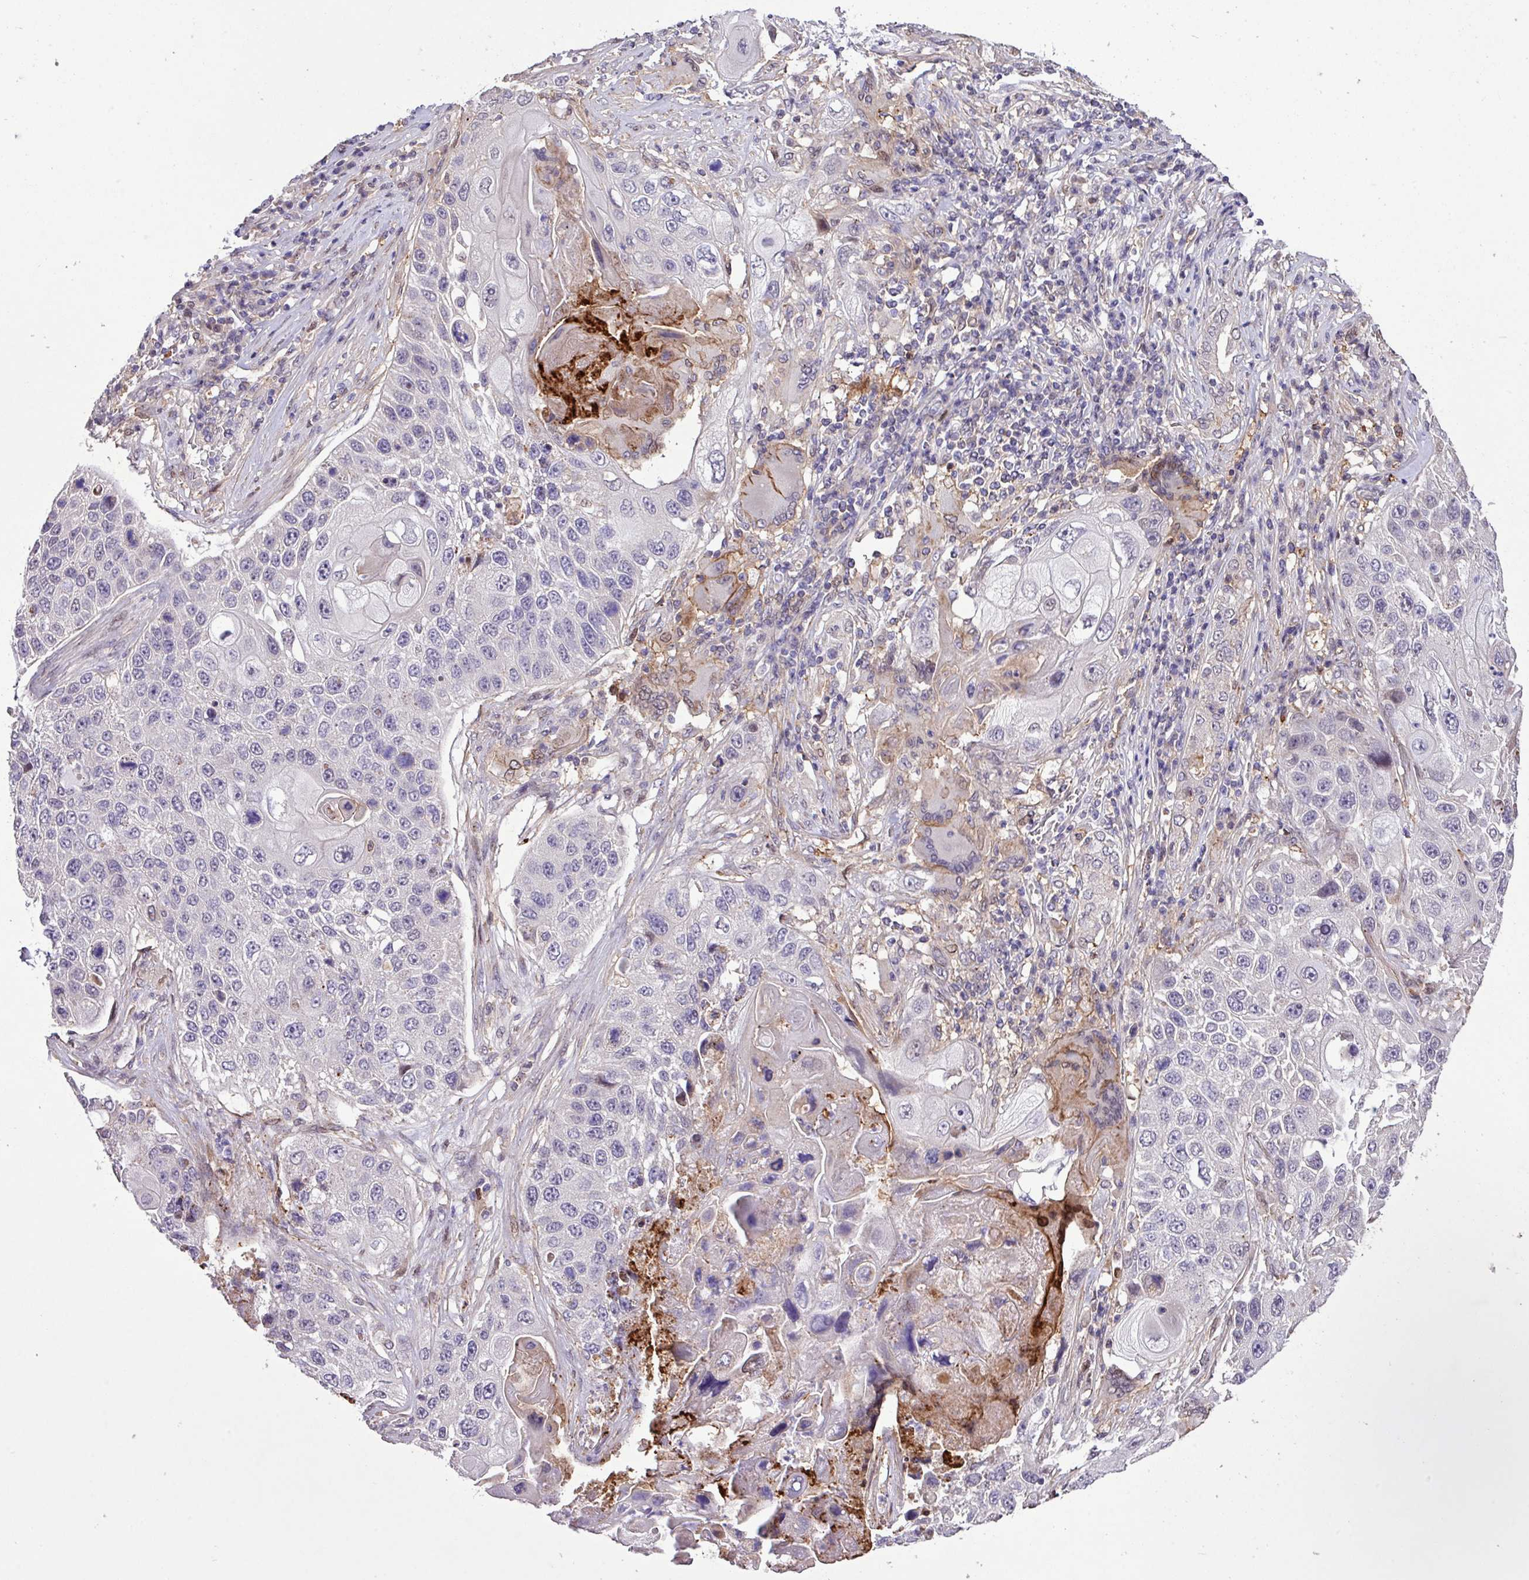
{"staining": {"intensity": "negative", "quantity": "none", "location": "none"}, "tissue": "lung cancer", "cell_type": "Tumor cells", "image_type": "cancer", "snomed": [{"axis": "morphology", "description": "Squamous cell carcinoma, NOS"}, {"axis": "topography", "description": "Lung"}], "caption": "Squamous cell carcinoma (lung) stained for a protein using immunohistochemistry demonstrates no positivity tumor cells.", "gene": "RPP25L", "patient": {"sex": "male", "age": 61}}